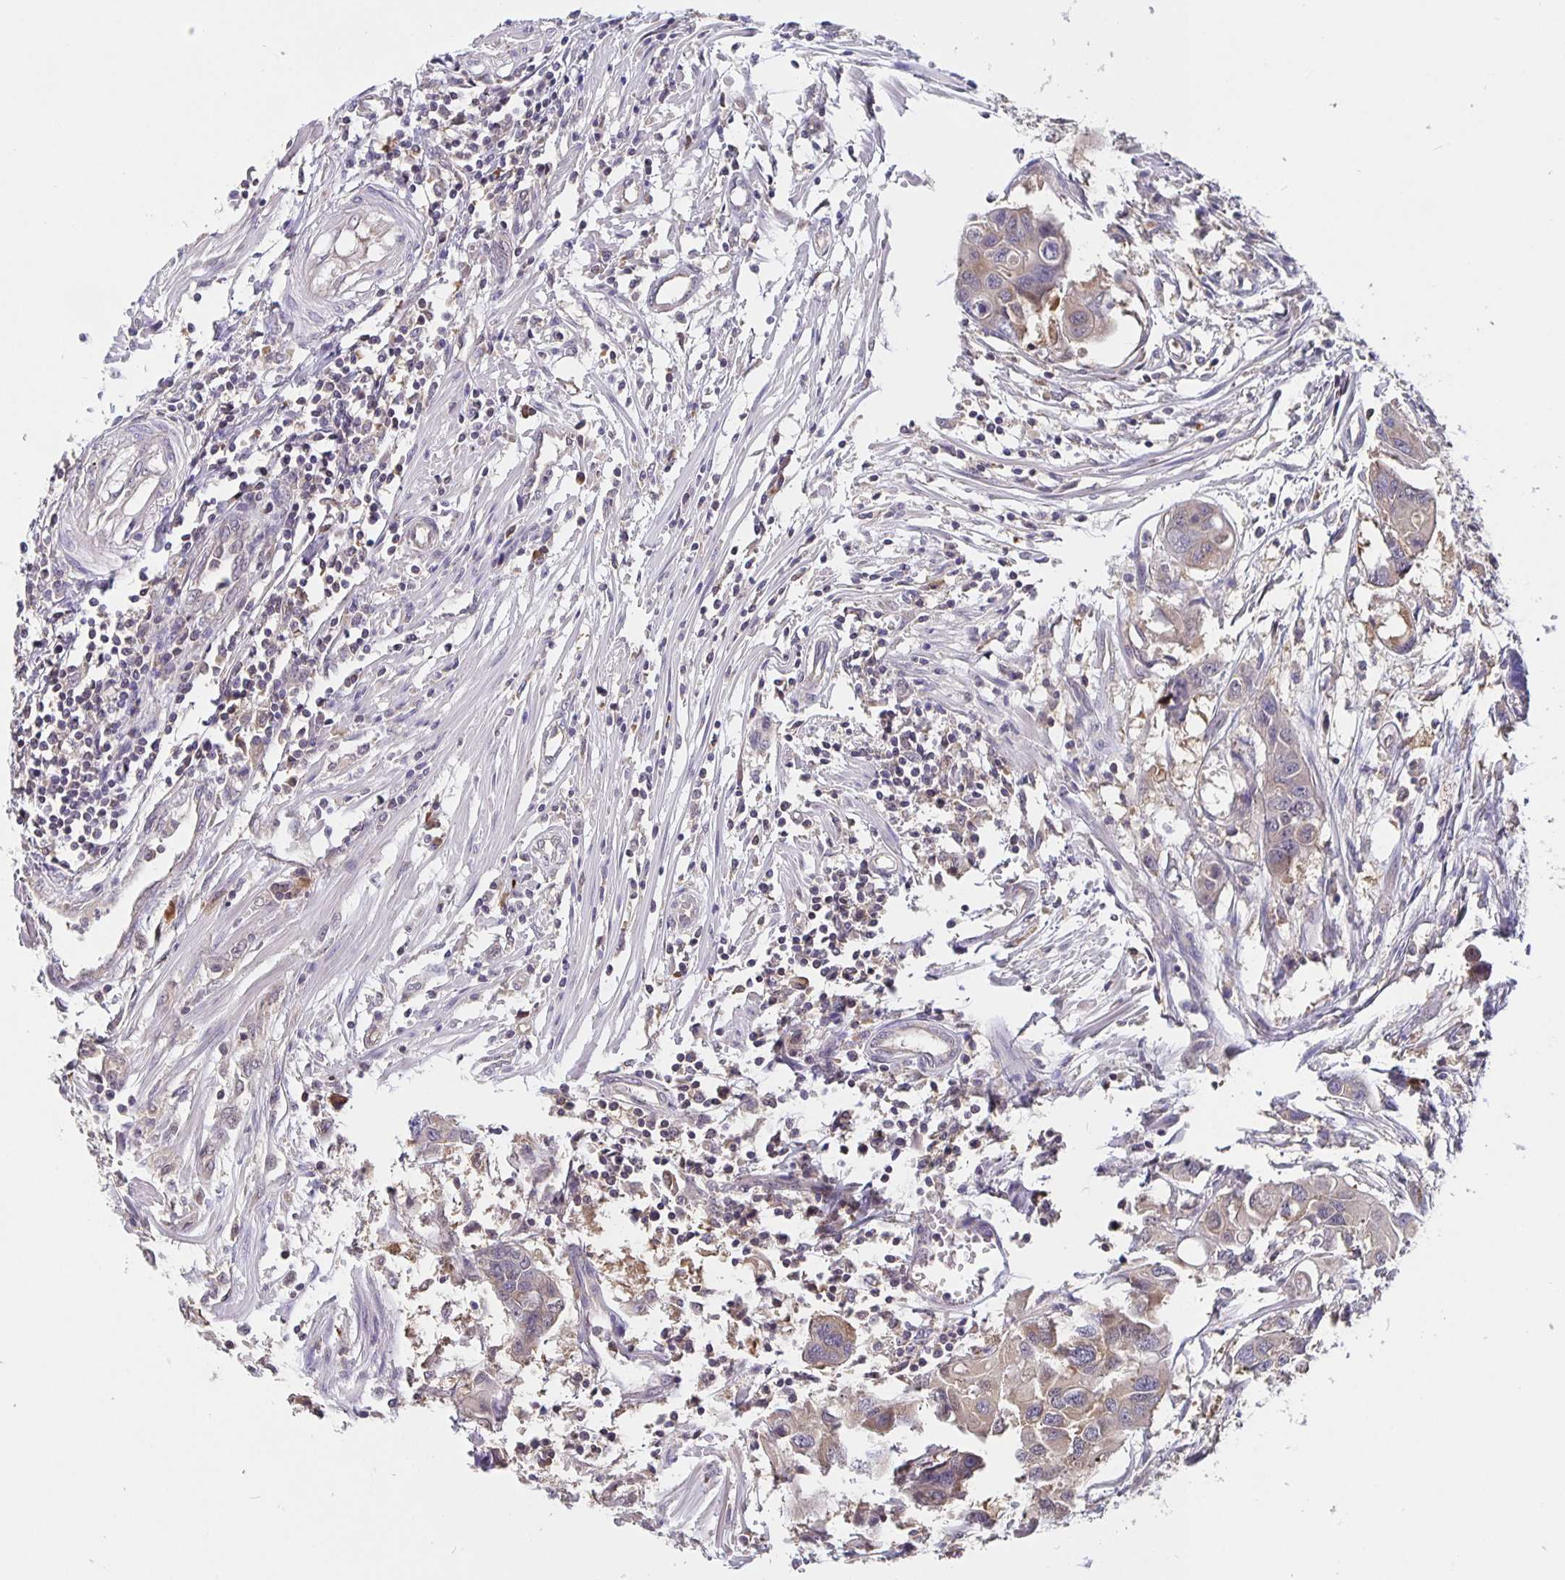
{"staining": {"intensity": "weak", "quantity": "25%-75%", "location": "cytoplasmic/membranous"}, "tissue": "colorectal cancer", "cell_type": "Tumor cells", "image_type": "cancer", "snomed": [{"axis": "morphology", "description": "Adenocarcinoma, NOS"}, {"axis": "topography", "description": "Colon"}], "caption": "Colorectal adenocarcinoma stained with a protein marker displays weak staining in tumor cells.", "gene": "FEM1C", "patient": {"sex": "male", "age": 77}}